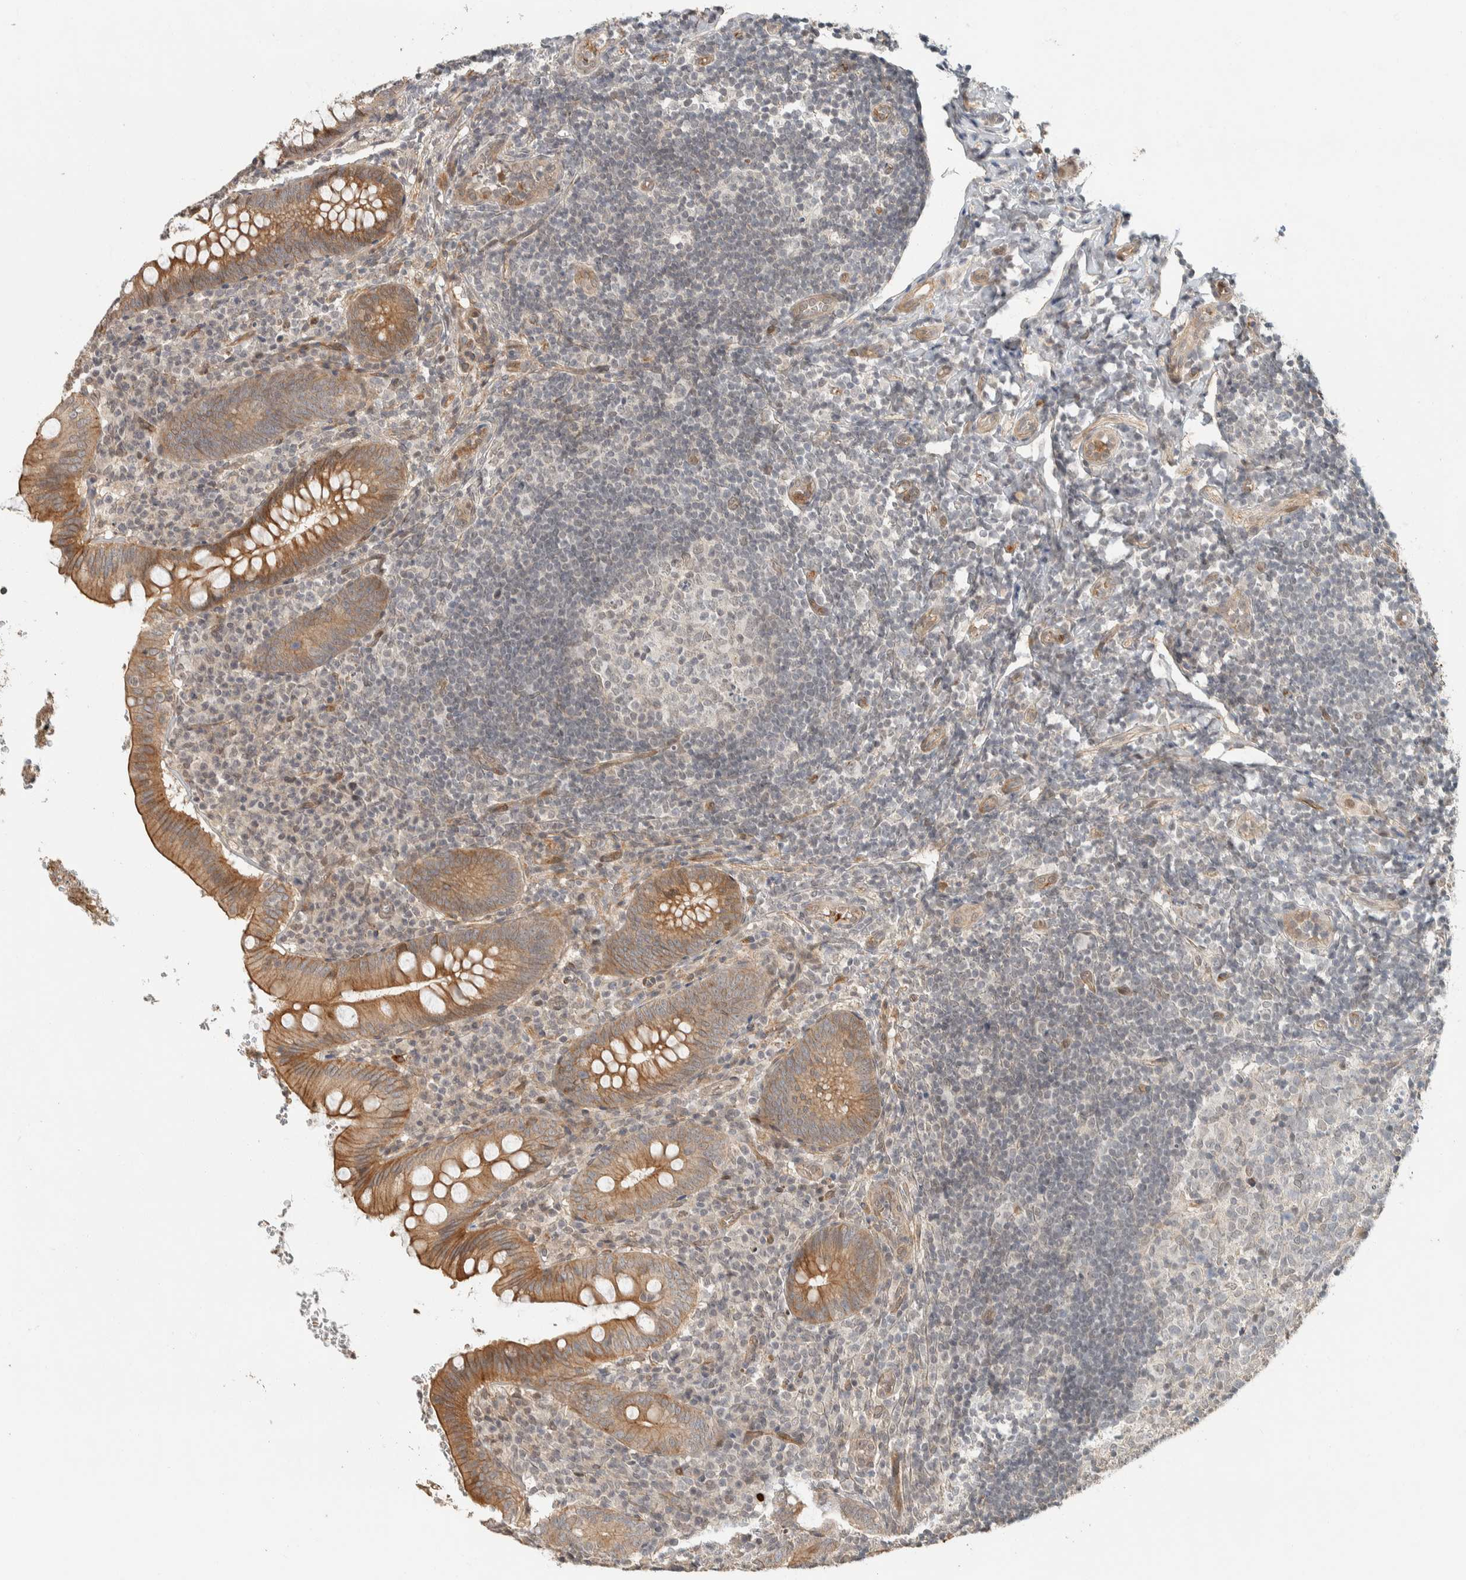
{"staining": {"intensity": "moderate", "quantity": ">75%", "location": "cytoplasmic/membranous"}, "tissue": "appendix", "cell_type": "Glandular cells", "image_type": "normal", "snomed": [{"axis": "morphology", "description": "Normal tissue, NOS"}, {"axis": "topography", "description": "Appendix"}], "caption": "This is an image of immunohistochemistry (IHC) staining of normal appendix, which shows moderate expression in the cytoplasmic/membranous of glandular cells.", "gene": "ZBTB2", "patient": {"sex": "male", "age": 8}}